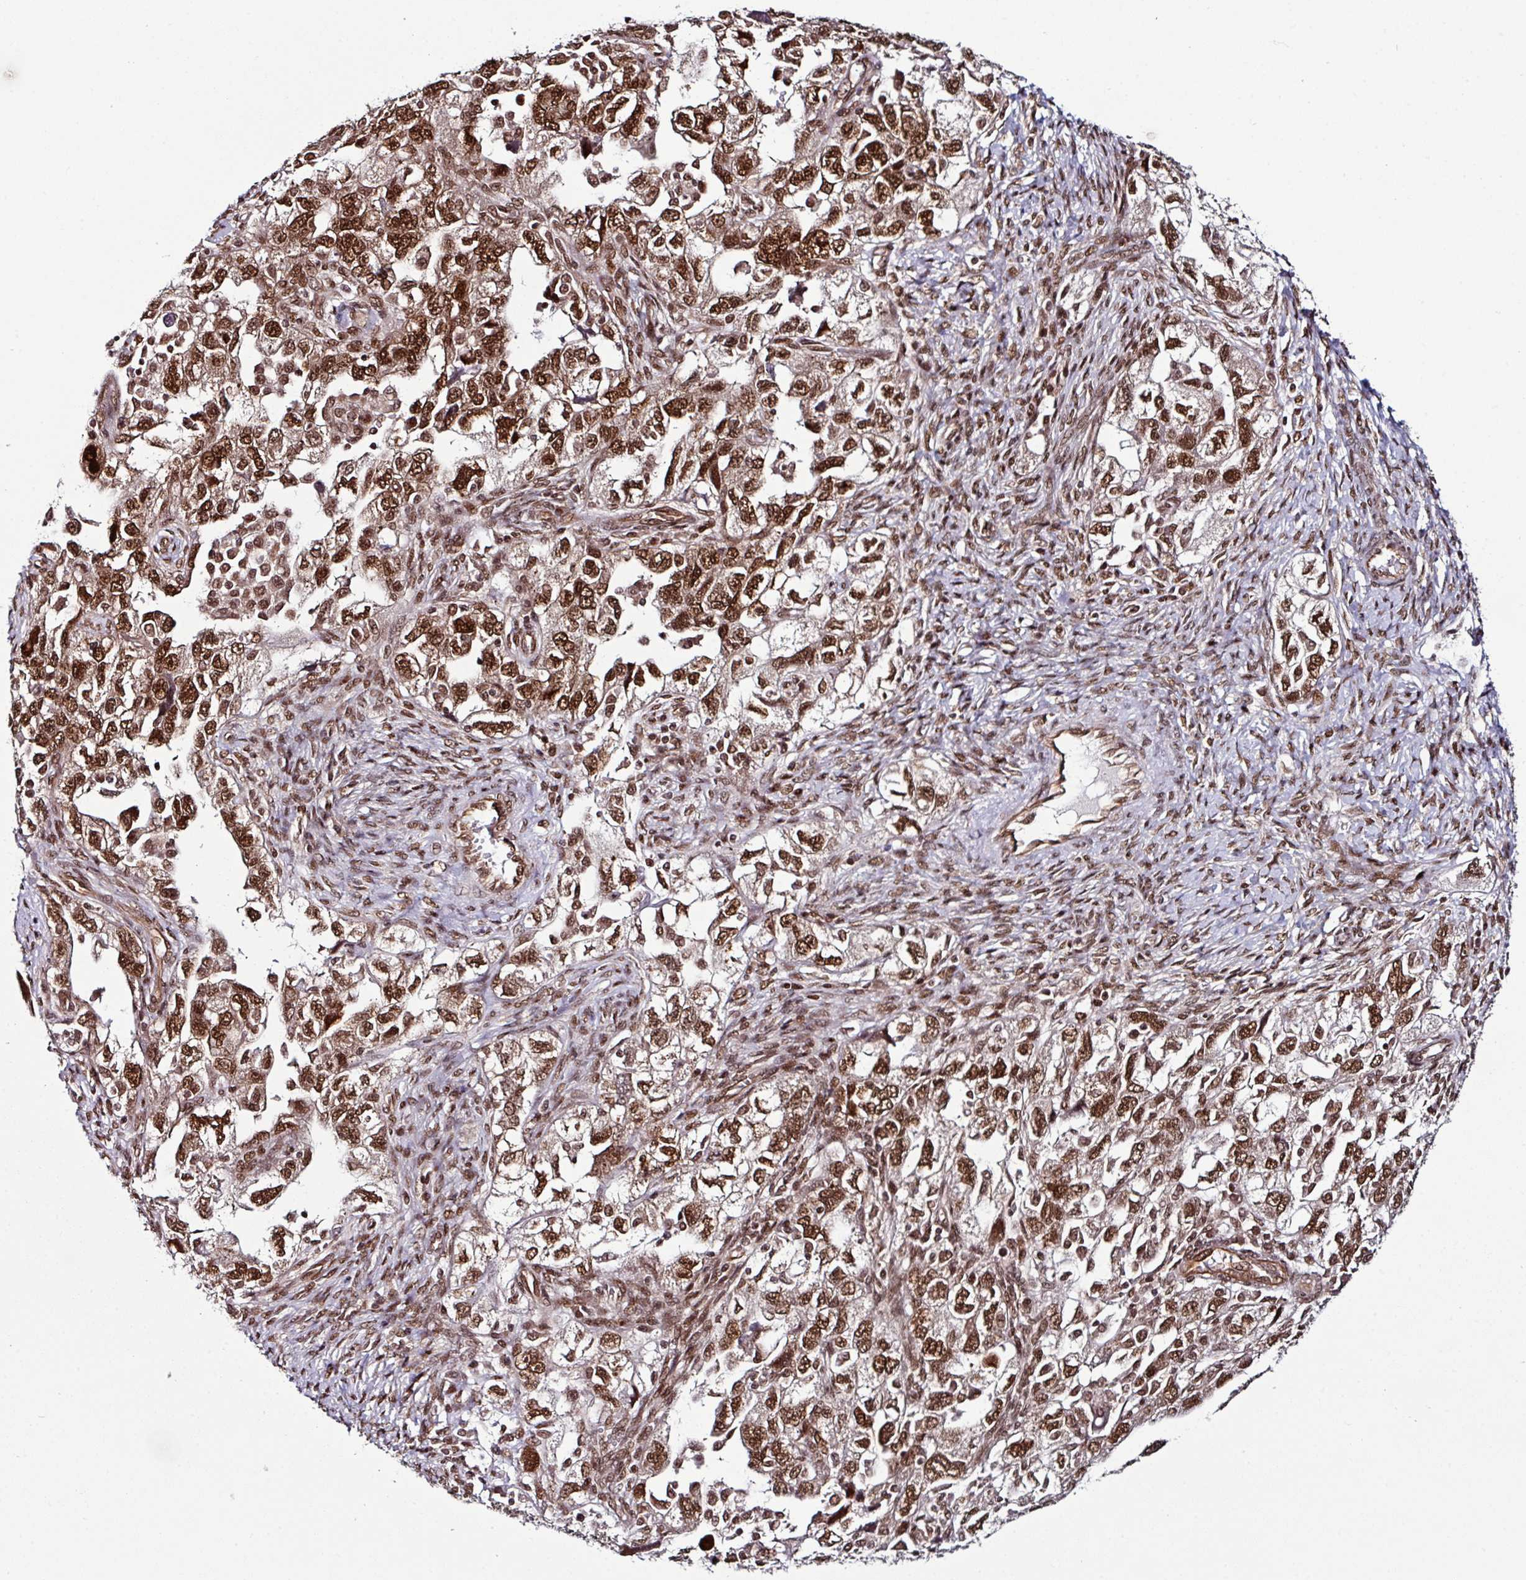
{"staining": {"intensity": "strong", "quantity": ">75%", "location": "nuclear"}, "tissue": "ovarian cancer", "cell_type": "Tumor cells", "image_type": "cancer", "snomed": [{"axis": "morphology", "description": "Carcinoma, NOS"}, {"axis": "morphology", "description": "Cystadenocarcinoma, serous, NOS"}, {"axis": "topography", "description": "Ovary"}], "caption": "A brown stain shows strong nuclear expression of a protein in human ovarian cancer (serous cystadenocarcinoma) tumor cells. The protein of interest is shown in brown color, while the nuclei are stained blue.", "gene": "MORF4L2", "patient": {"sex": "female", "age": 69}}